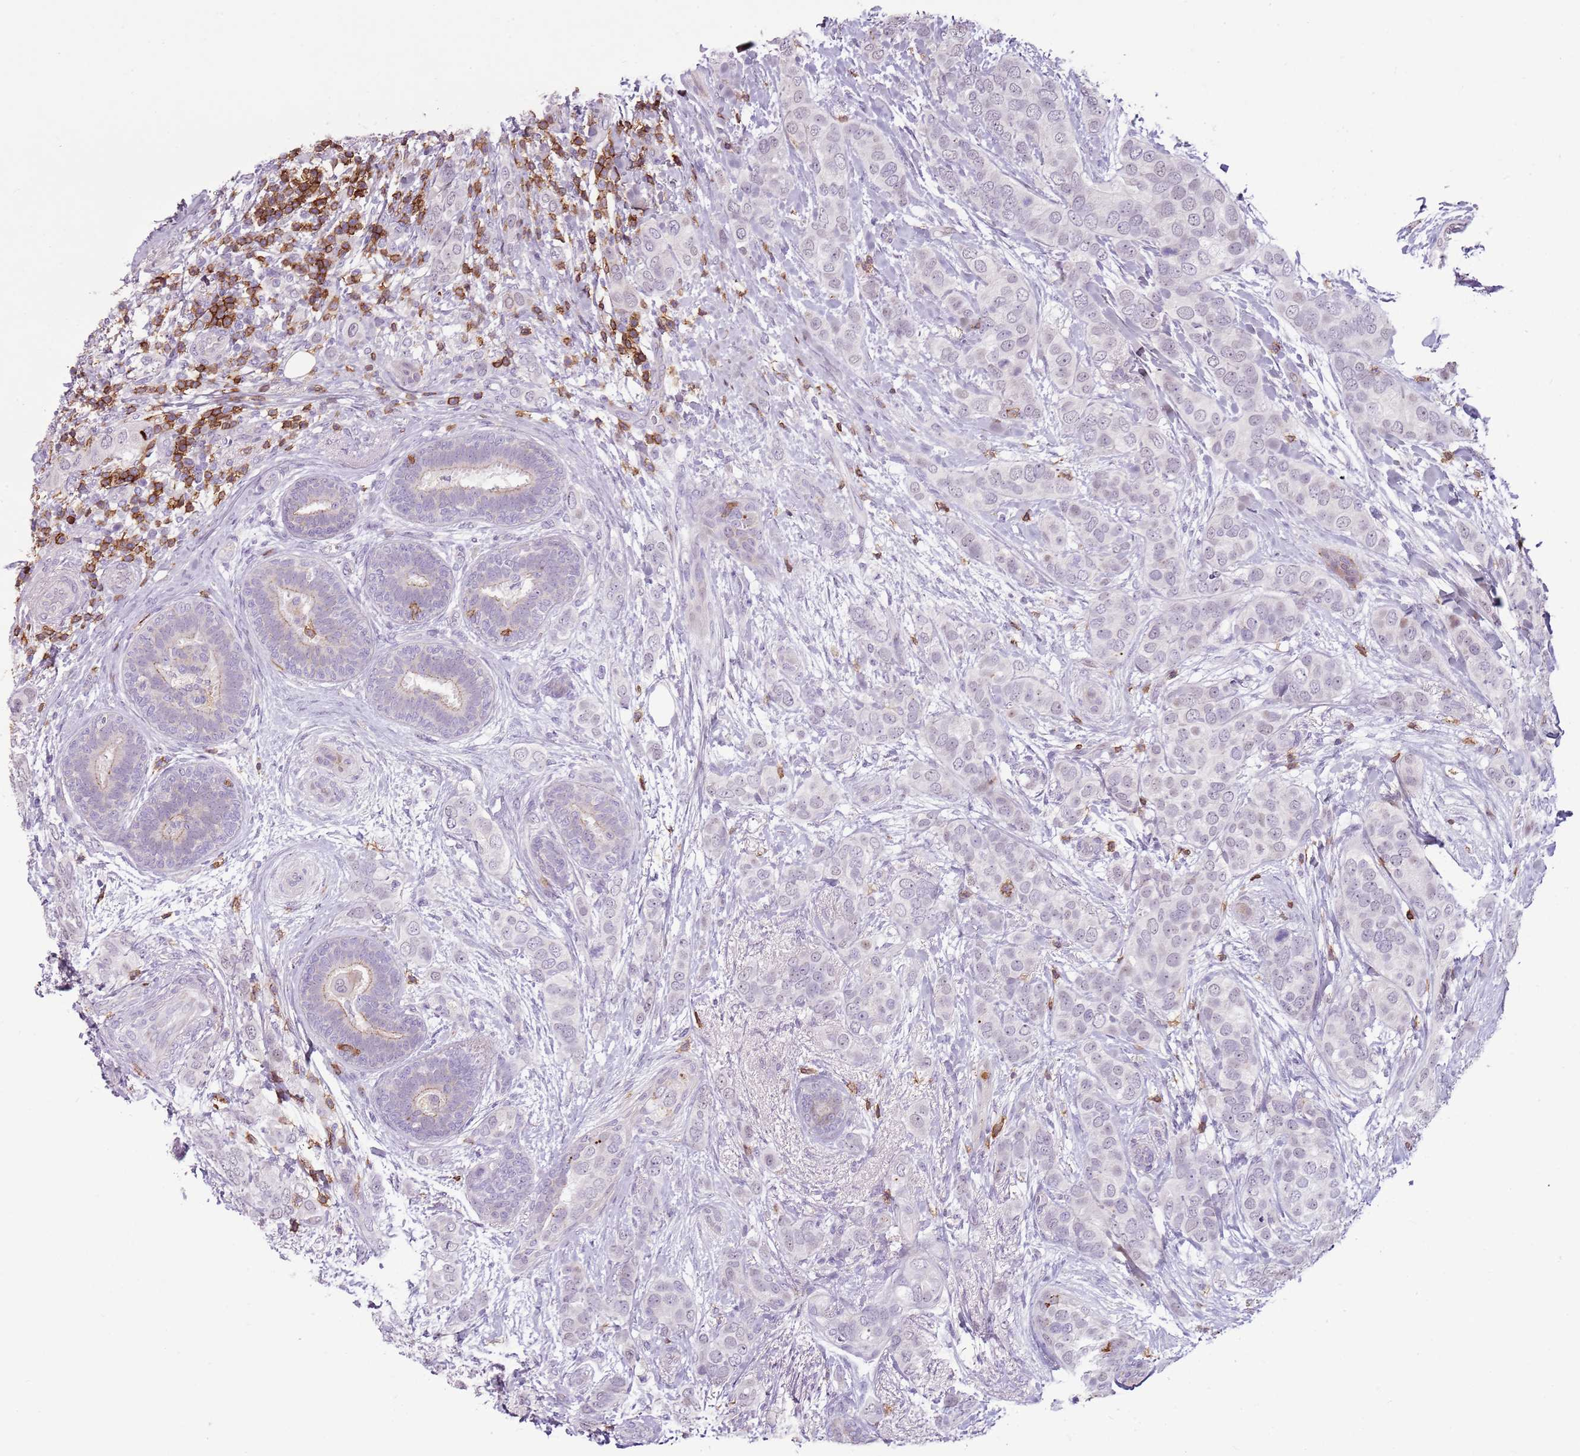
{"staining": {"intensity": "negative", "quantity": "none", "location": "none"}, "tissue": "breast cancer", "cell_type": "Tumor cells", "image_type": "cancer", "snomed": [{"axis": "morphology", "description": "Lobular carcinoma"}, {"axis": "topography", "description": "Breast"}], "caption": "This photomicrograph is of breast cancer stained with immunohistochemistry to label a protein in brown with the nuclei are counter-stained blue. There is no expression in tumor cells. The staining is performed using DAB (3,3'-diaminobenzidine) brown chromogen with nuclei counter-stained in using hematoxylin.", "gene": "ZNF583", "patient": {"sex": "female", "age": 51}}